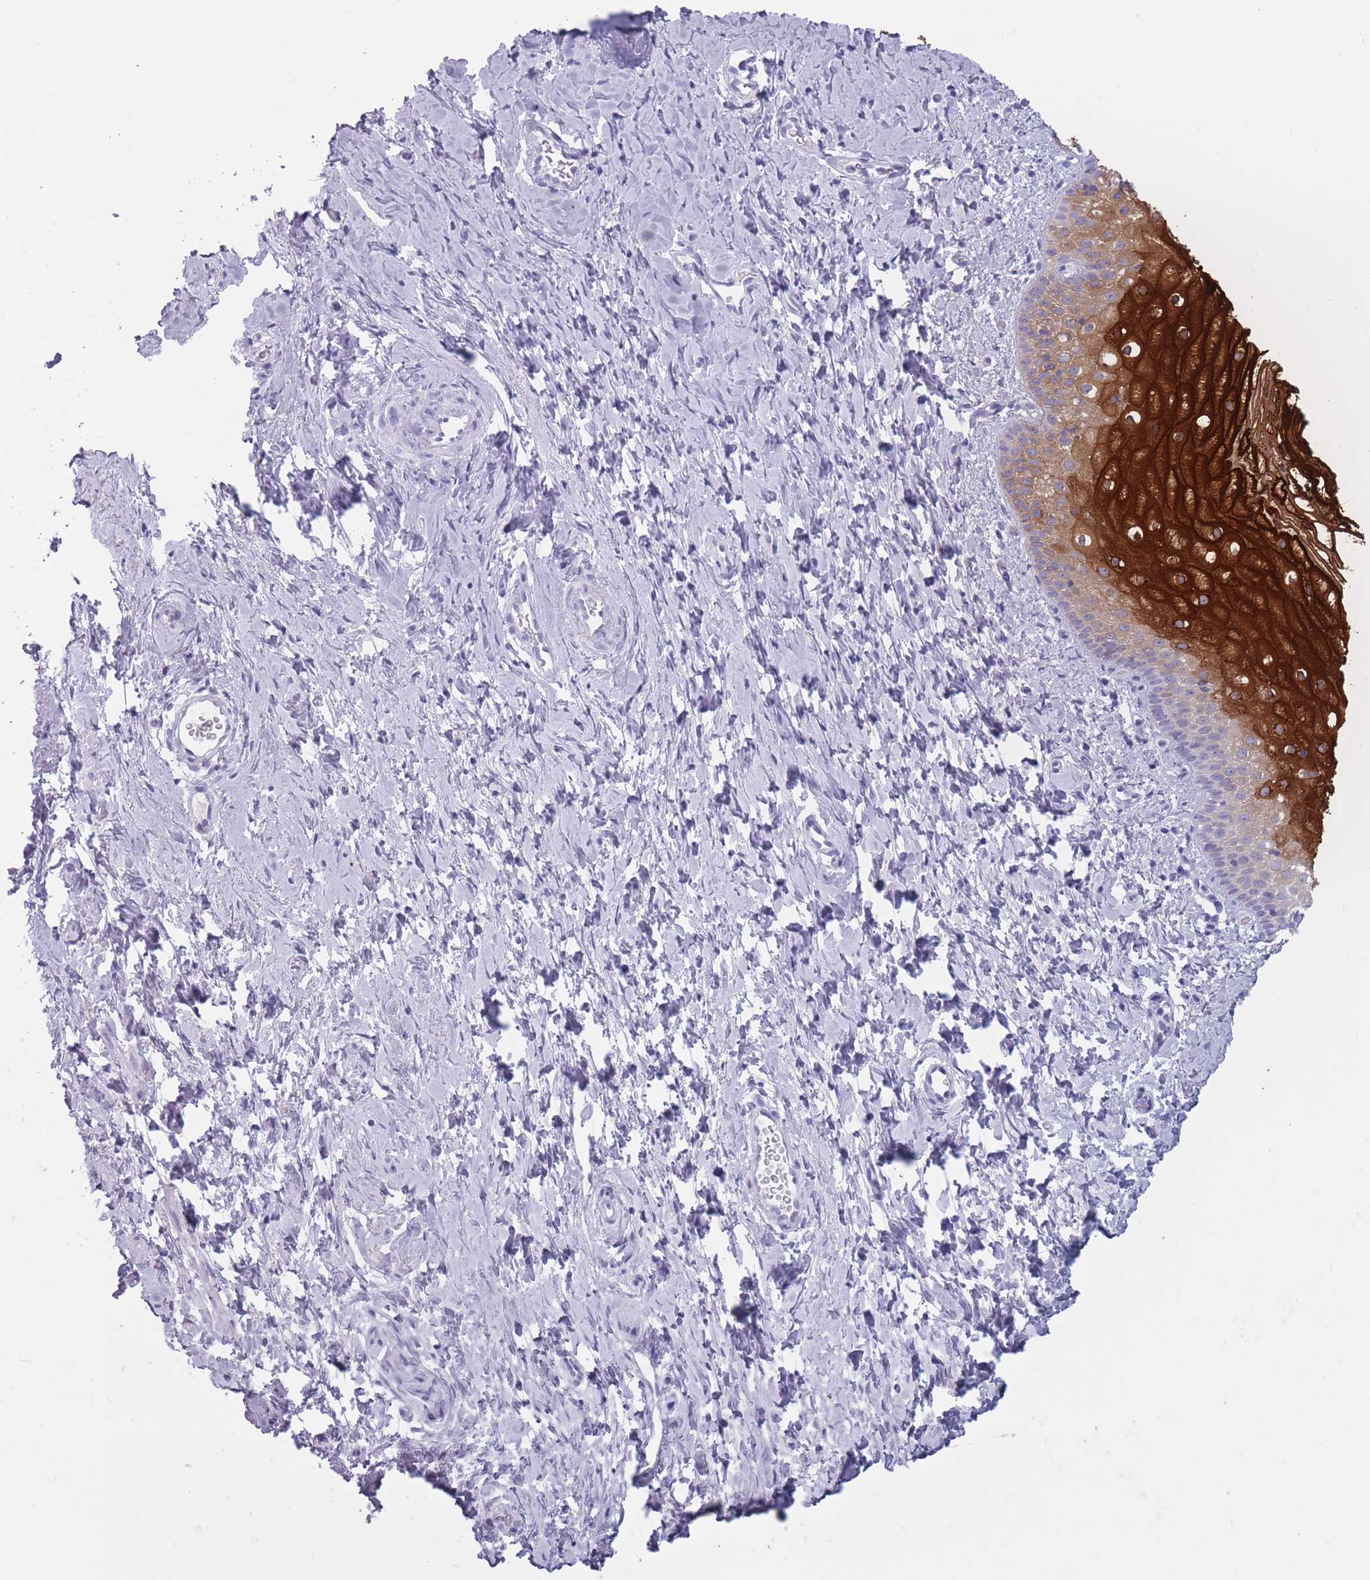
{"staining": {"intensity": "strong", "quantity": "<25%", "location": "cytoplasmic/membranous,nuclear"}, "tissue": "vagina", "cell_type": "Squamous epithelial cells", "image_type": "normal", "snomed": [{"axis": "morphology", "description": "Normal tissue, NOS"}, {"axis": "topography", "description": "Vagina"}], "caption": "High-power microscopy captured an IHC photomicrograph of benign vagina, revealing strong cytoplasmic/membranous,nuclear expression in about <25% of squamous epithelial cells. (Brightfield microscopy of DAB IHC at high magnification).", "gene": "PNMA3", "patient": {"sex": "female", "age": 56}}